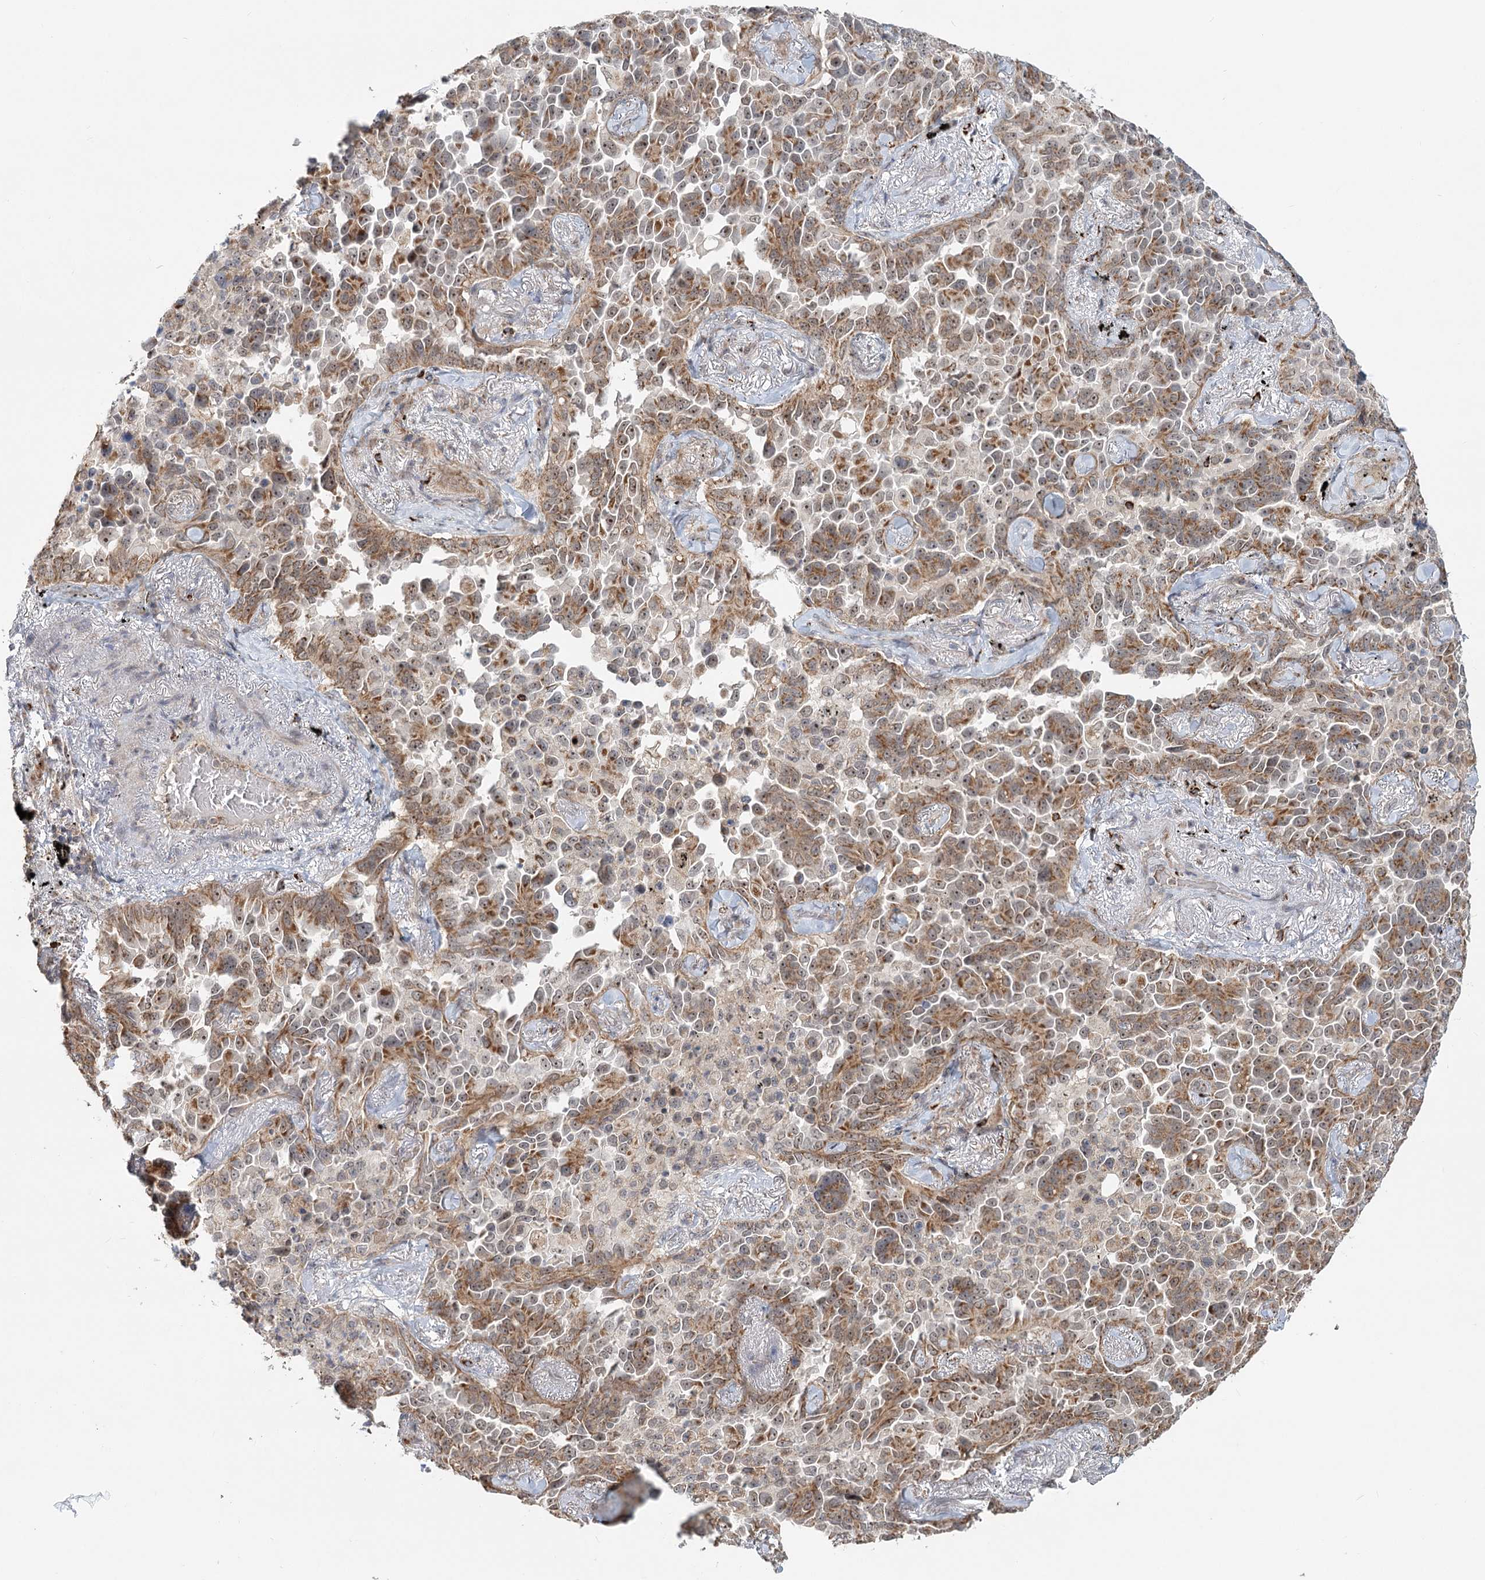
{"staining": {"intensity": "moderate", "quantity": ">75%", "location": "cytoplasmic/membranous,nuclear"}, "tissue": "lung cancer", "cell_type": "Tumor cells", "image_type": "cancer", "snomed": [{"axis": "morphology", "description": "Adenocarcinoma, NOS"}, {"axis": "topography", "description": "Lung"}], "caption": "Lung adenocarcinoma tissue shows moderate cytoplasmic/membranous and nuclear staining in approximately >75% of tumor cells", "gene": "RTN4IP1", "patient": {"sex": "female", "age": 67}}